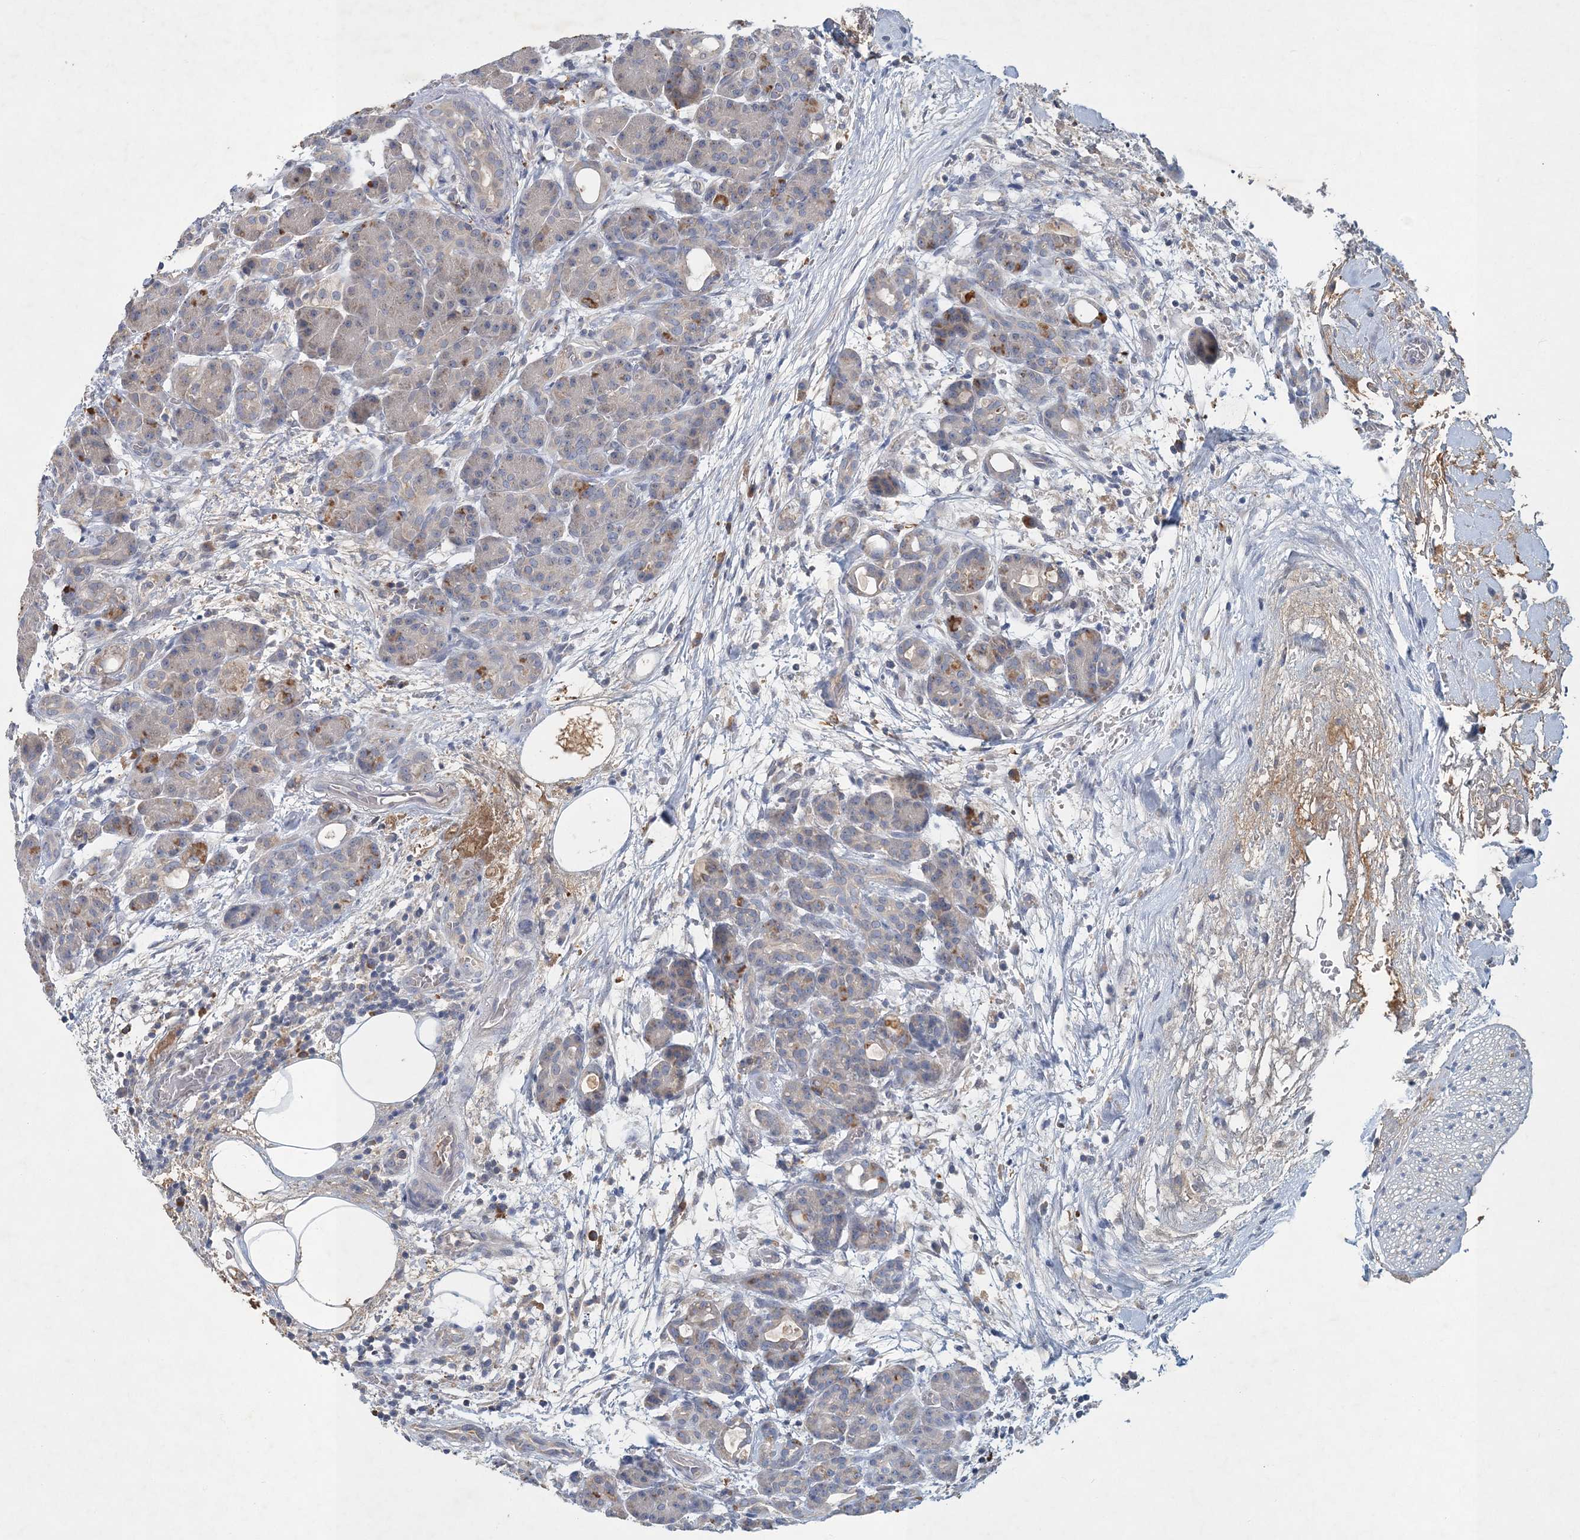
{"staining": {"intensity": "weak", "quantity": "<25%", "location": "cytoplasmic/membranous"}, "tissue": "pancreas", "cell_type": "Exocrine glandular cells", "image_type": "normal", "snomed": [{"axis": "morphology", "description": "Normal tissue, NOS"}, {"axis": "topography", "description": "Pancreas"}], "caption": "Pancreas stained for a protein using immunohistochemistry reveals no expression exocrine glandular cells.", "gene": "RNF25", "patient": {"sex": "male", "age": 63}}